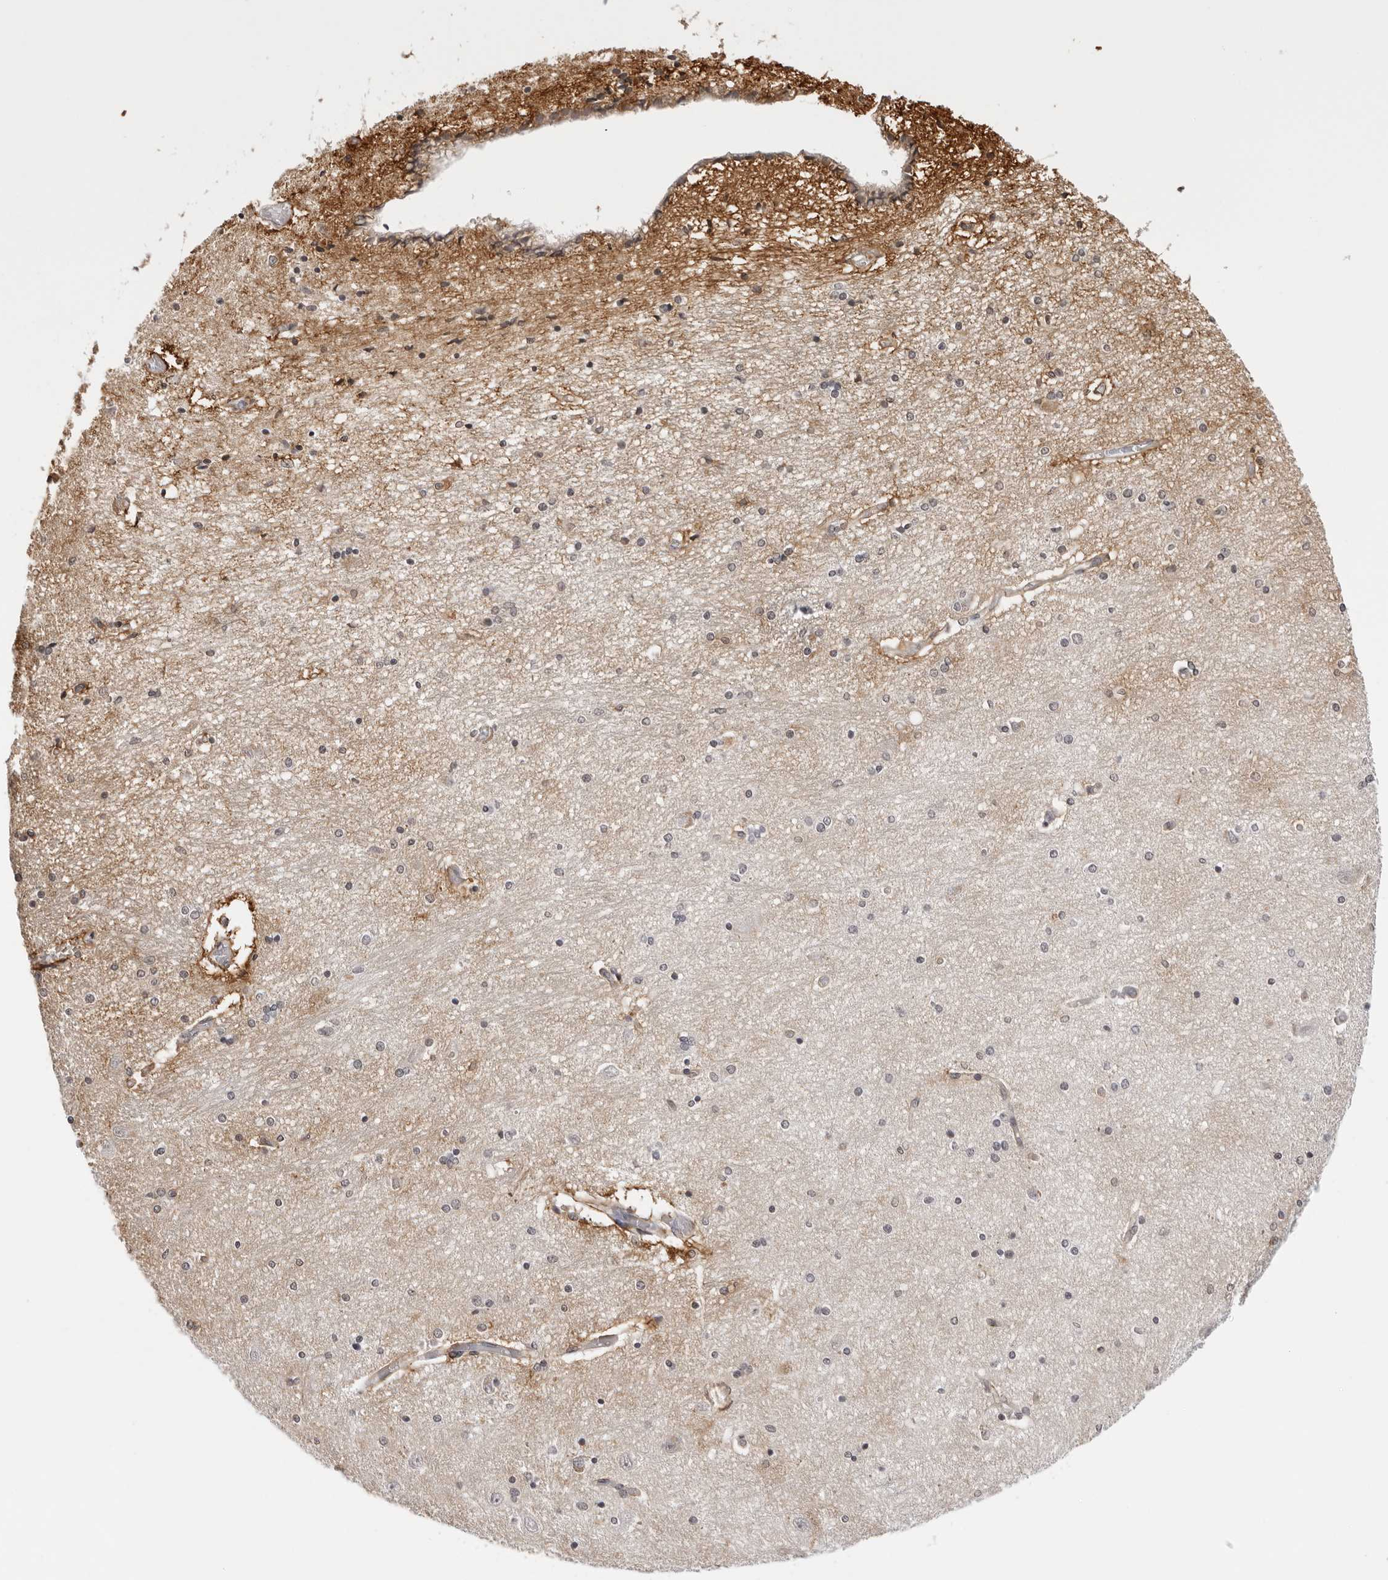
{"staining": {"intensity": "weak", "quantity": "<25%", "location": "cytoplasmic/membranous"}, "tissue": "hippocampus", "cell_type": "Glial cells", "image_type": "normal", "snomed": [{"axis": "morphology", "description": "Normal tissue, NOS"}, {"axis": "topography", "description": "Hippocampus"}], "caption": "Immunohistochemical staining of normal hippocampus reveals no significant positivity in glial cells.", "gene": "PRUNE1", "patient": {"sex": "female", "age": 54}}